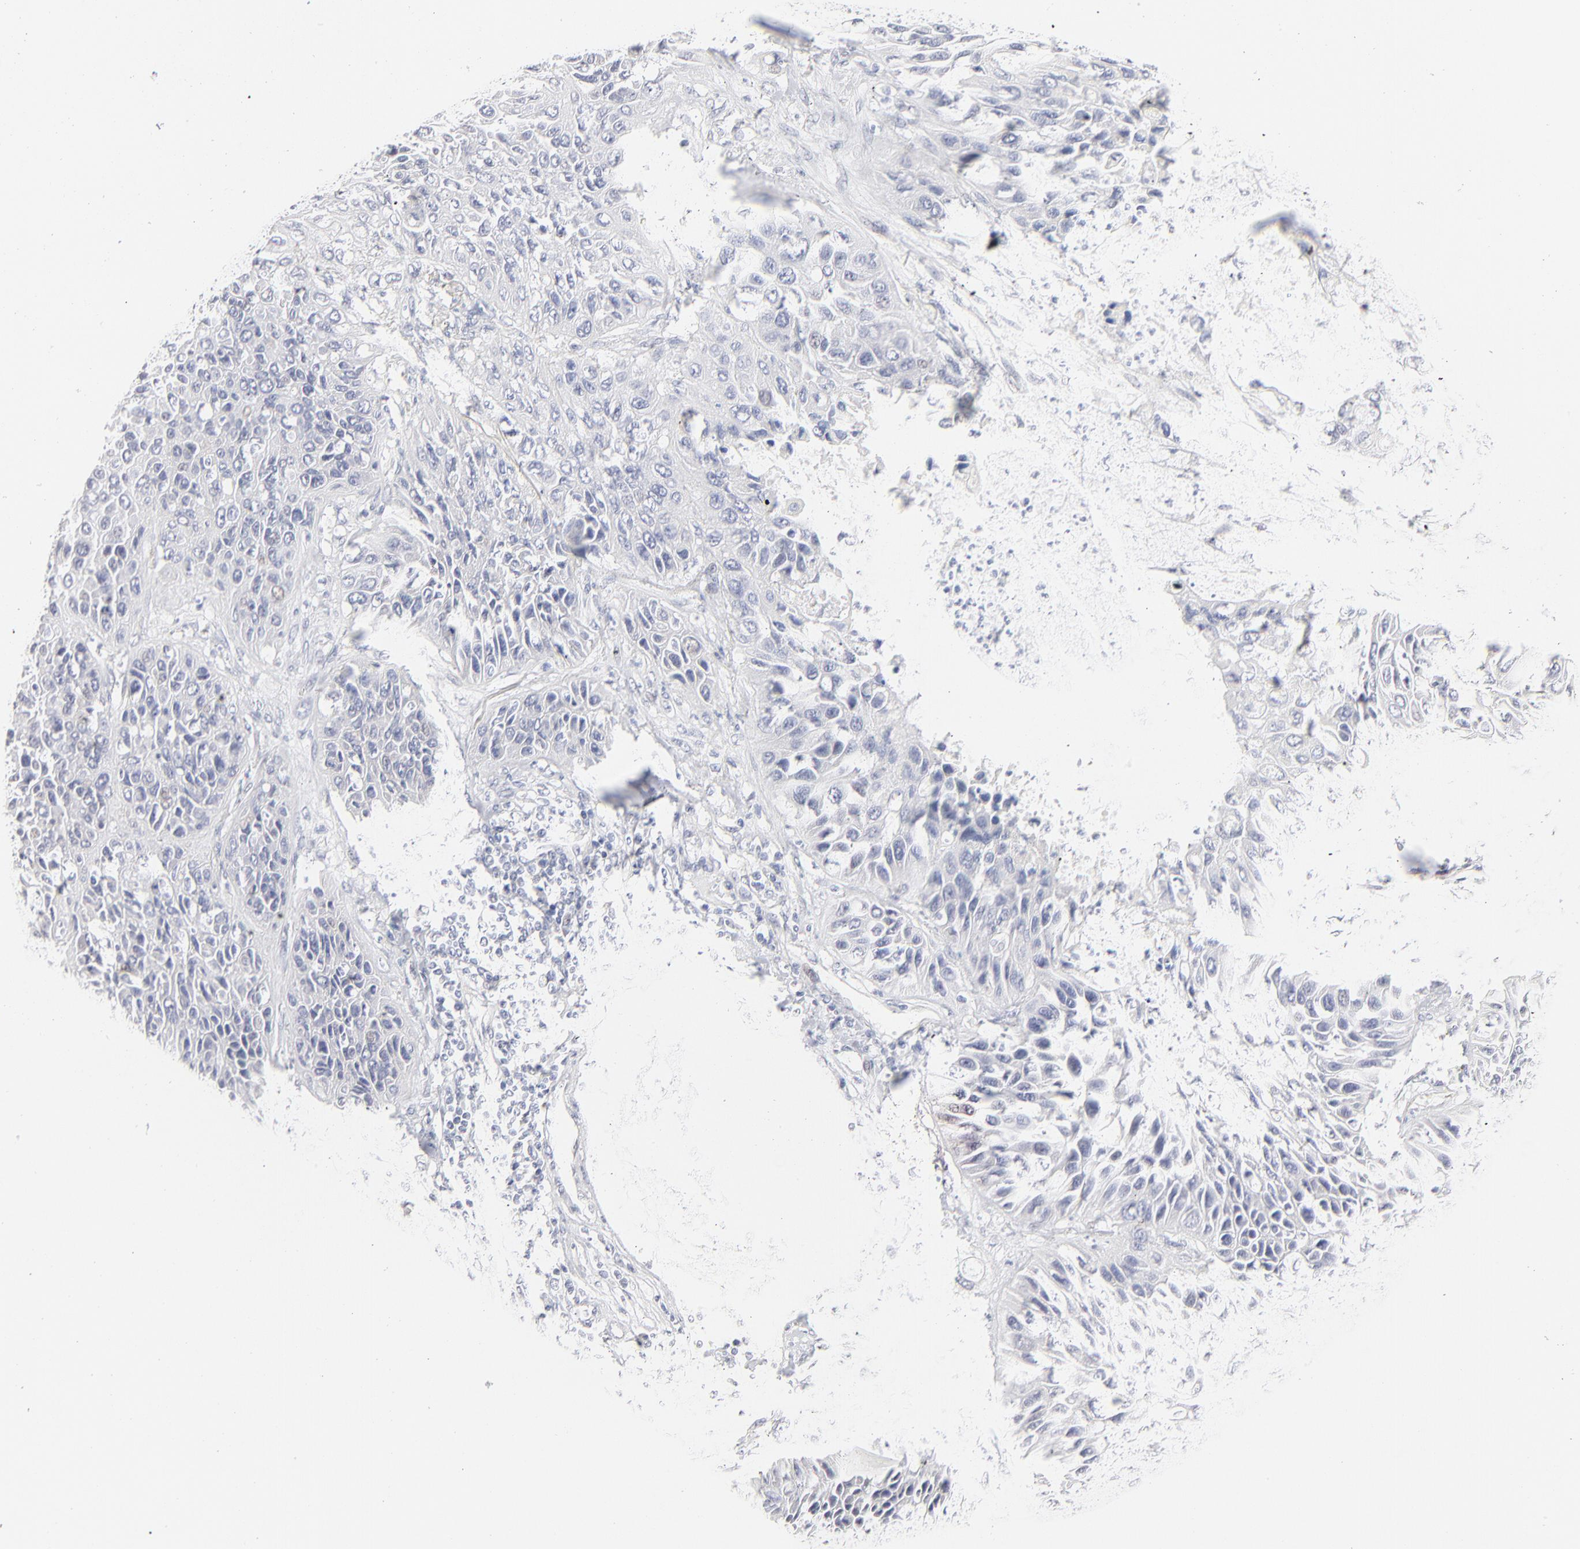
{"staining": {"intensity": "negative", "quantity": "none", "location": "none"}, "tissue": "lung cancer", "cell_type": "Tumor cells", "image_type": "cancer", "snomed": [{"axis": "morphology", "description": "Squamous cell carcinoma, NOS"}, {"axis": "topography", "description": "Lung"}], "caption": "This is an IHC image of human lung cancer. There is no expression in tumor cells.", "gene": "RBM3", "patient": {"sex": "female", "age": 76}}